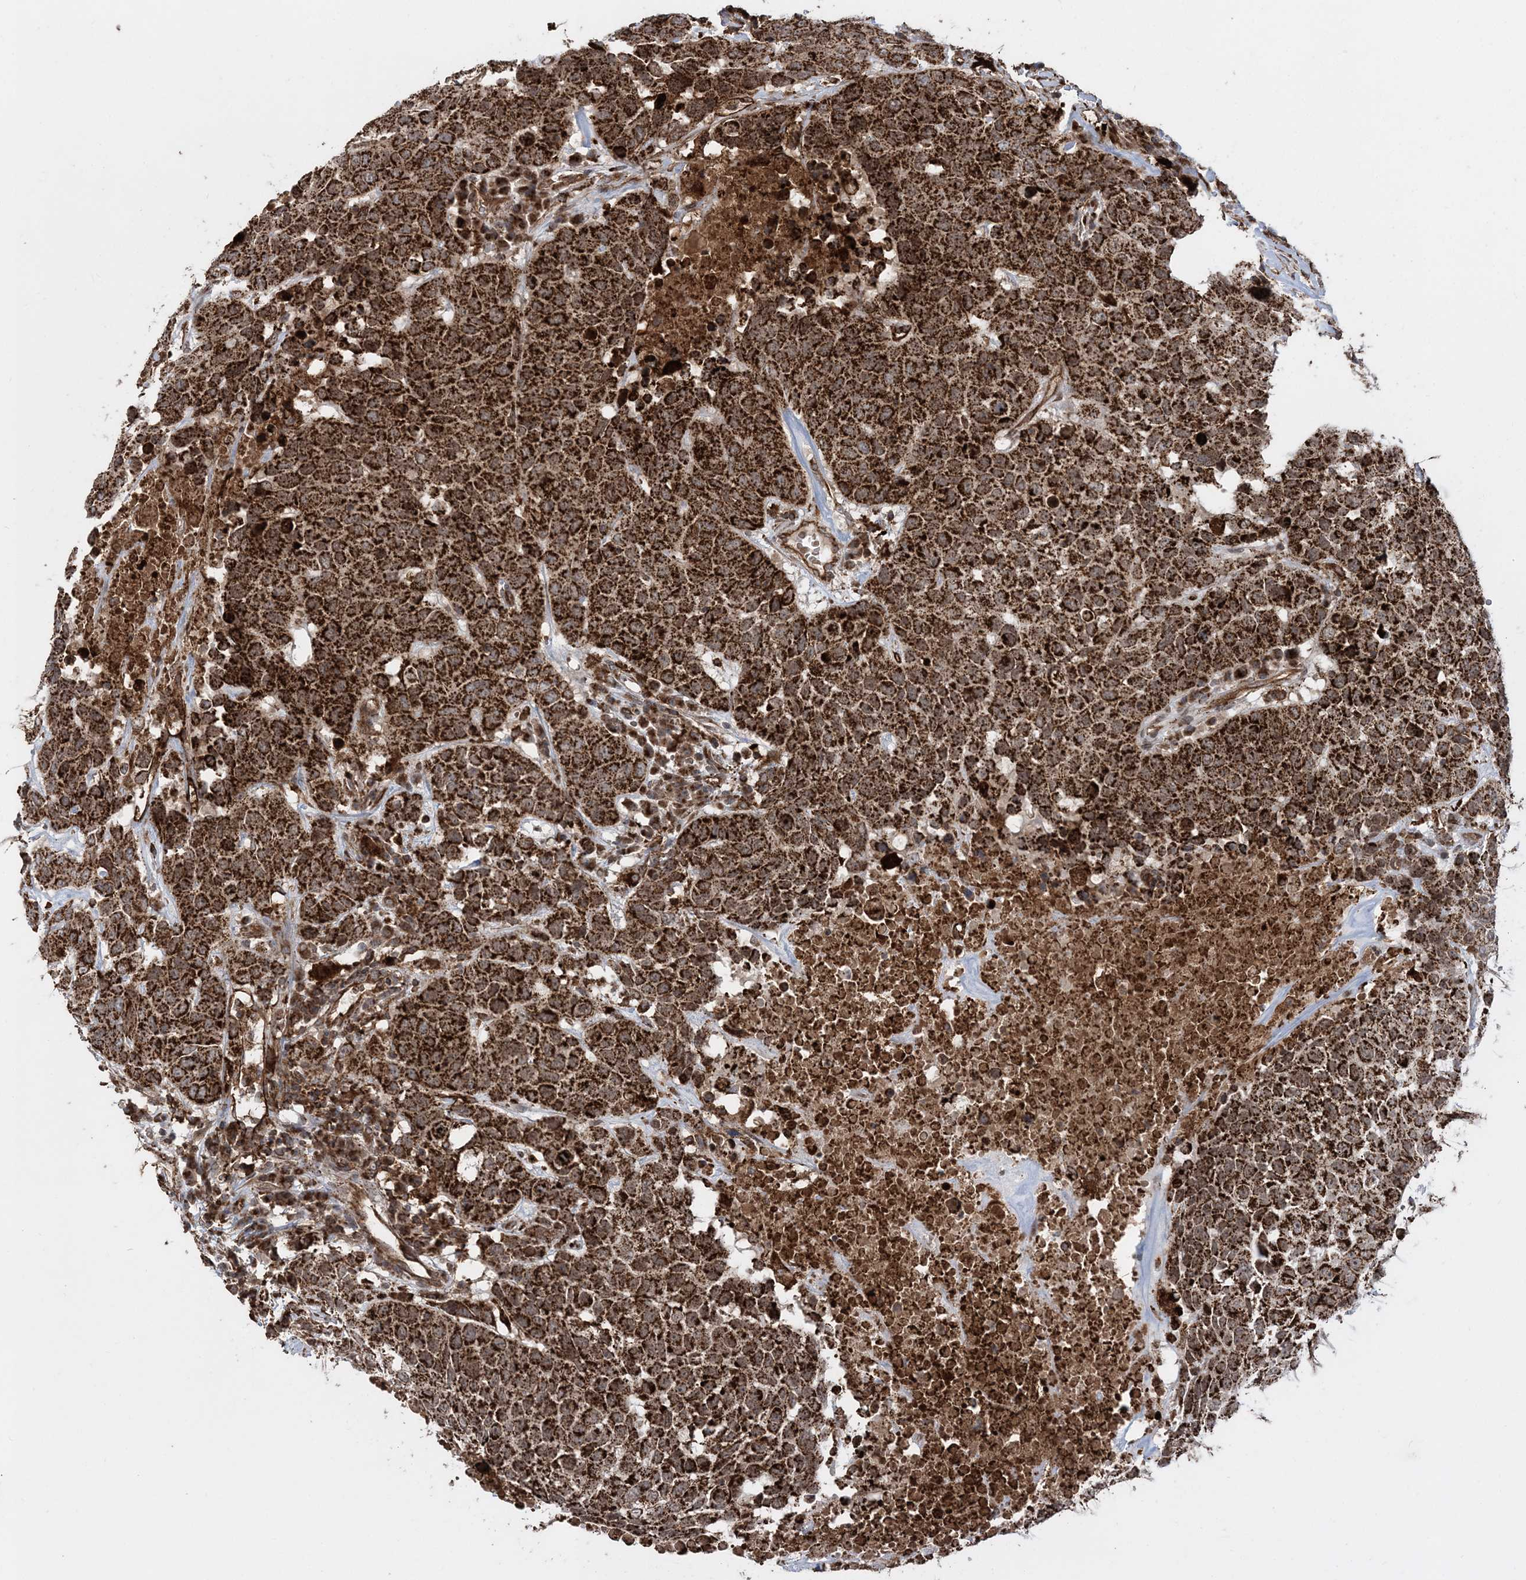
{"staining": {"intensity": "strong", "quantity": ">75%", "location": "cytoplasmic/membranous"}, "tissue": "head and neck cancer", "cell_type": "Tumor cells", "image_type": "cancer", "snomed": [{"axis": "morphology", "description": "Squamous cell carcinoma, NOS"}, {"axis": "topography", "description": "Head-Neck"}], "caption": "Head and neck cancer (squamous cell carcinoma) stained for a protein (brown) exhibits strong cytoplasmic/membranous positive staining in approximately >75% of tumor cells.", "gene": "LRPPRC", "patient": {"sex": "male", "age": 66}}